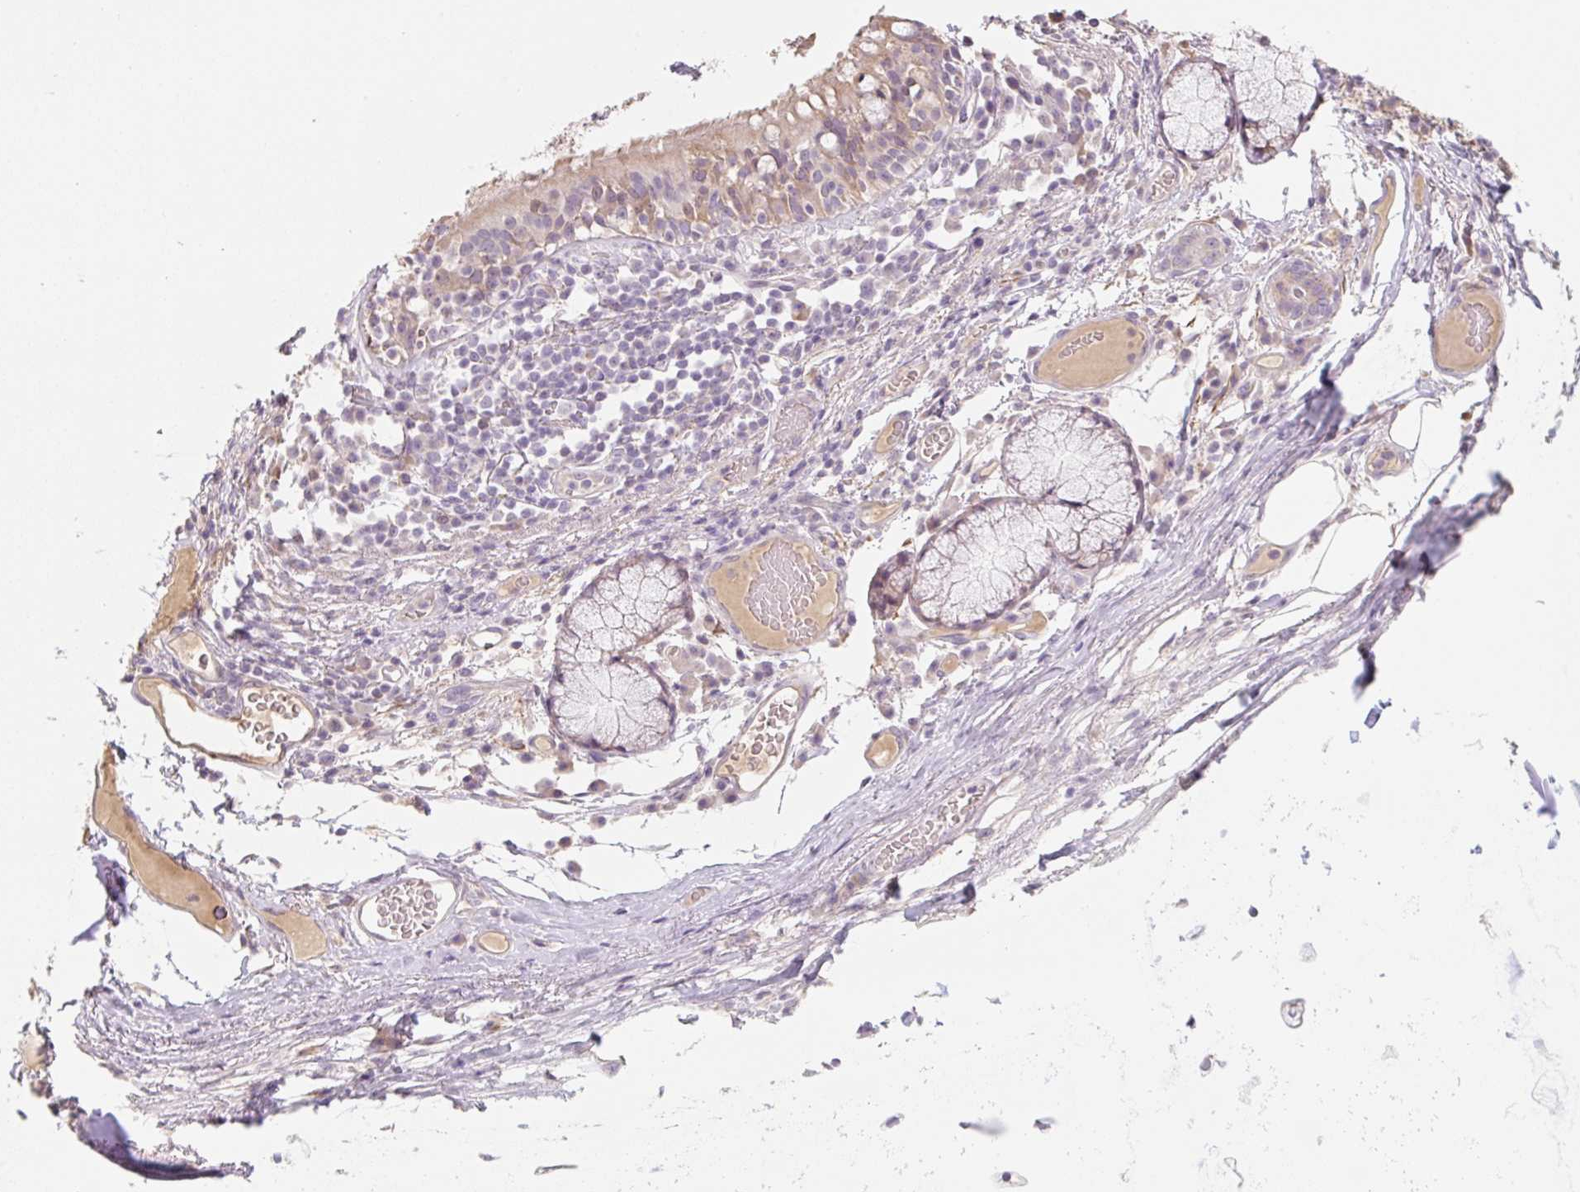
{"staining": {"intensity": "negative", "quantity": "none", "location": "none"}, "tissue": "adipose tissue", "cell_type": "Adipocytes", "image_type": "normal", "snomed": [{"axis": "morphology", "description": "Normal tissue, NOS"}, {"axis": "topography", "description": "Cartilage tissue"}, {"axis": "topography", "description": "Bronchus"}], "caption": "IHC of benign human adipose tissue displays no expression in adipocytes. The staining is performed using DAB brown chromogen with nuclei counter-stained in using hematoxylin.", "gene": "MIA2", "patient": {"sex": "male", "age": 56}}